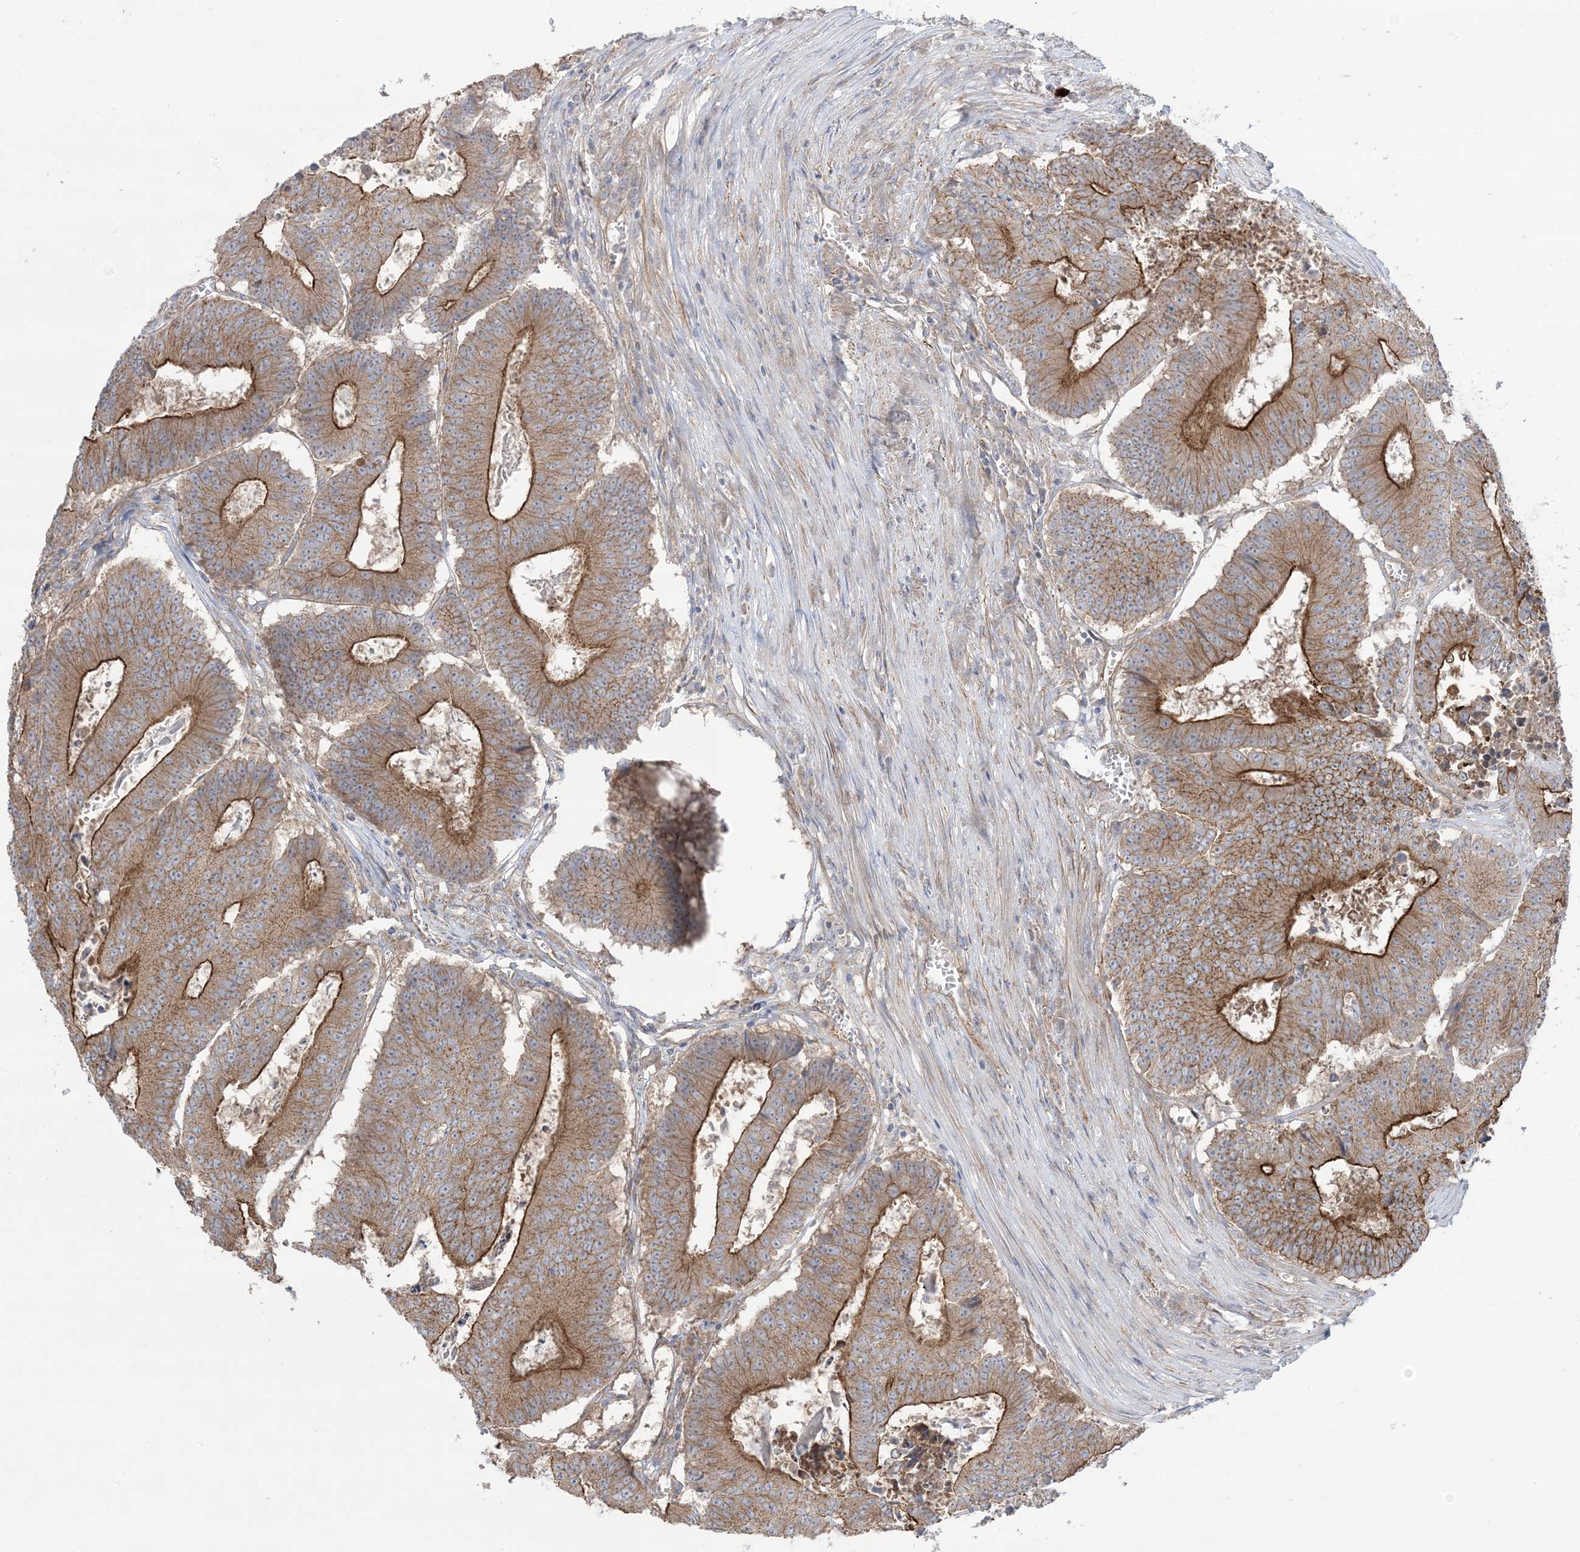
{"staining": {"intensity": "strong", "quantity": ">75%", "location": "cytoplasmic/membranous"}, "tissue": "colorectal cancer", "cell_type": "Tumor cells", "image_type": "cancer", "snomed": [{"axis": "morphology", "description": "Adenocarcinoma, NOS"}, {"axis": "topography", "description": "Colon"}], "caption": "A brown stain highlights strong cytoplasmic/membranous positivity of a protein in human colorectal cancer tumor cells. (DAB = brown stain, brightfield microscopy at high magnification).", "gene": "CCNY", "patient": {"sex": "male", "age": 87}}